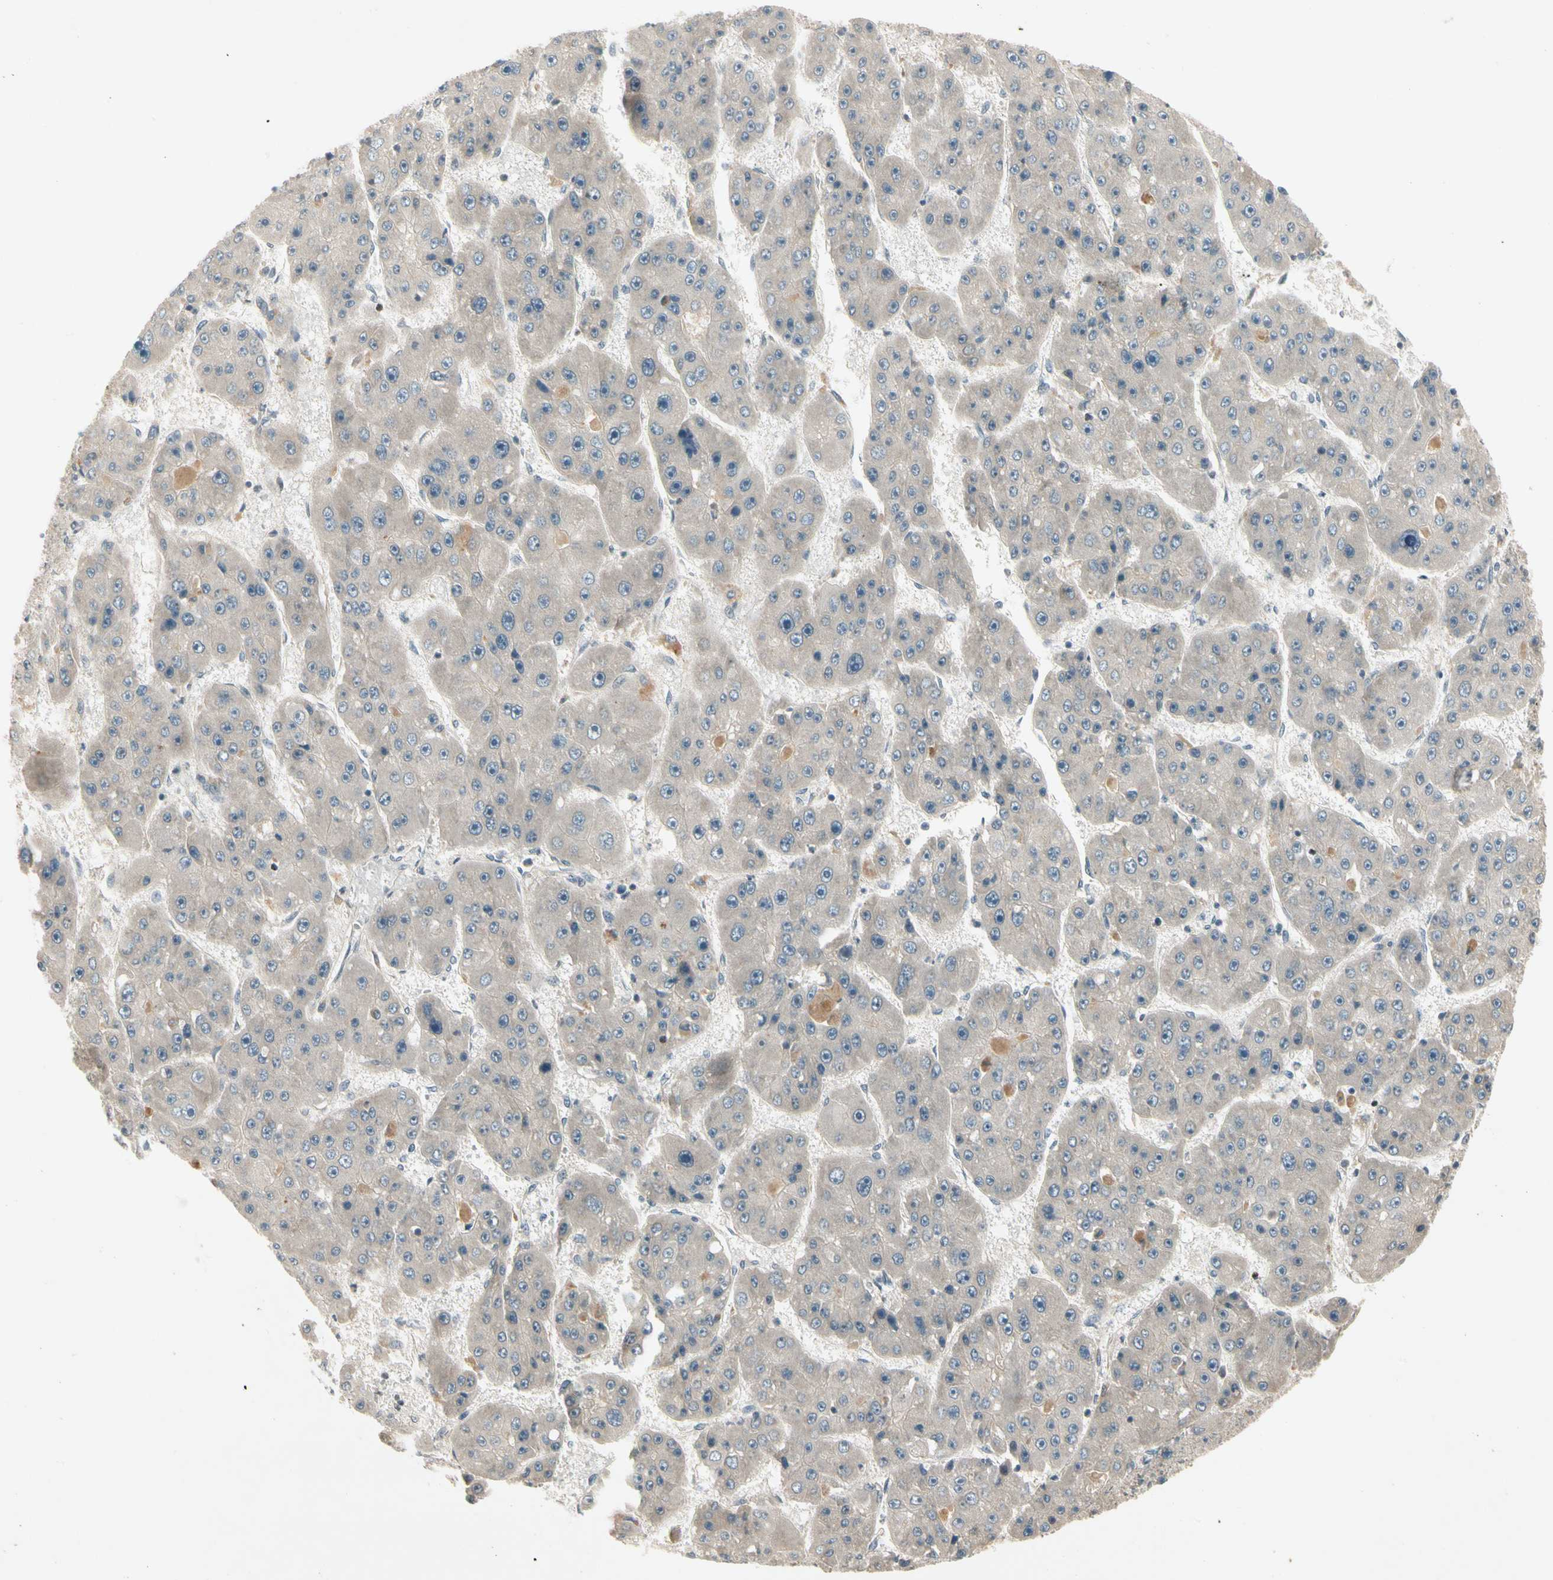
{"staining": {"intensity": "weak", "quantity": "<25%", "location": "cytoplasmic/membranous"}, "tissue": "liver cancer", "cell_type": "Tumor cells", "image_type": "cancer", "snomed": [{"axis": "morphology", "description": "Carcinoma, Hepatocellular, NOS"}, {"axis": "topography", "description": "Liver"}], "caption": "Immunohistochemical staining of human hepatocellular carcinoma (liver) demonstrates no significant positivity in tumor cells.", "gene": "CCL4", "patient": {"sex": "female", "age": 61}}